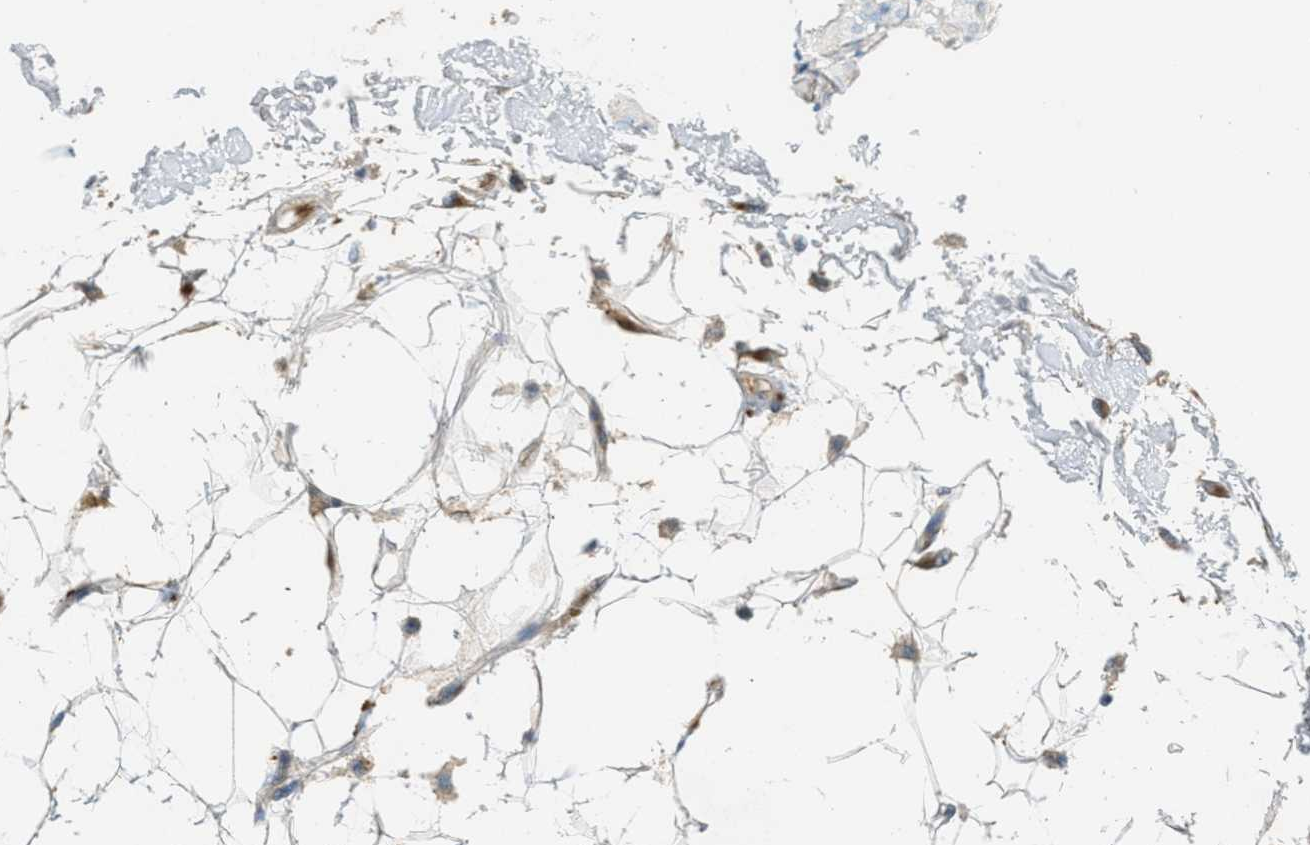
{"staining": {"intensity": "negative", "quantity": "none", "location": "none"}, "tissue": "adipose tissue", "cell_type": "Adipocytes", "image_type": "normal", "snomed": [{"axis": "morphology", "description": "Normal tissue, NOS"}, {"axis": "morphology", "description": "Squamous cell carcinoma, NOS"}, {"axis": "topography", "description": "Skin"}, {"axis": "topography", "description": "Peripheral nerve tissue"}], "caption": "Immunohistochemical staining of unremarkable human adipose tissue exhibits no significant expression in adipocytes. (DAB (3,3'-diaminobenzidine) immunohistochemistry visualized using brightfield microscopy, high magnification).", "gene": "ADCY5", "patient": {"sex": "male", "age": 83}}